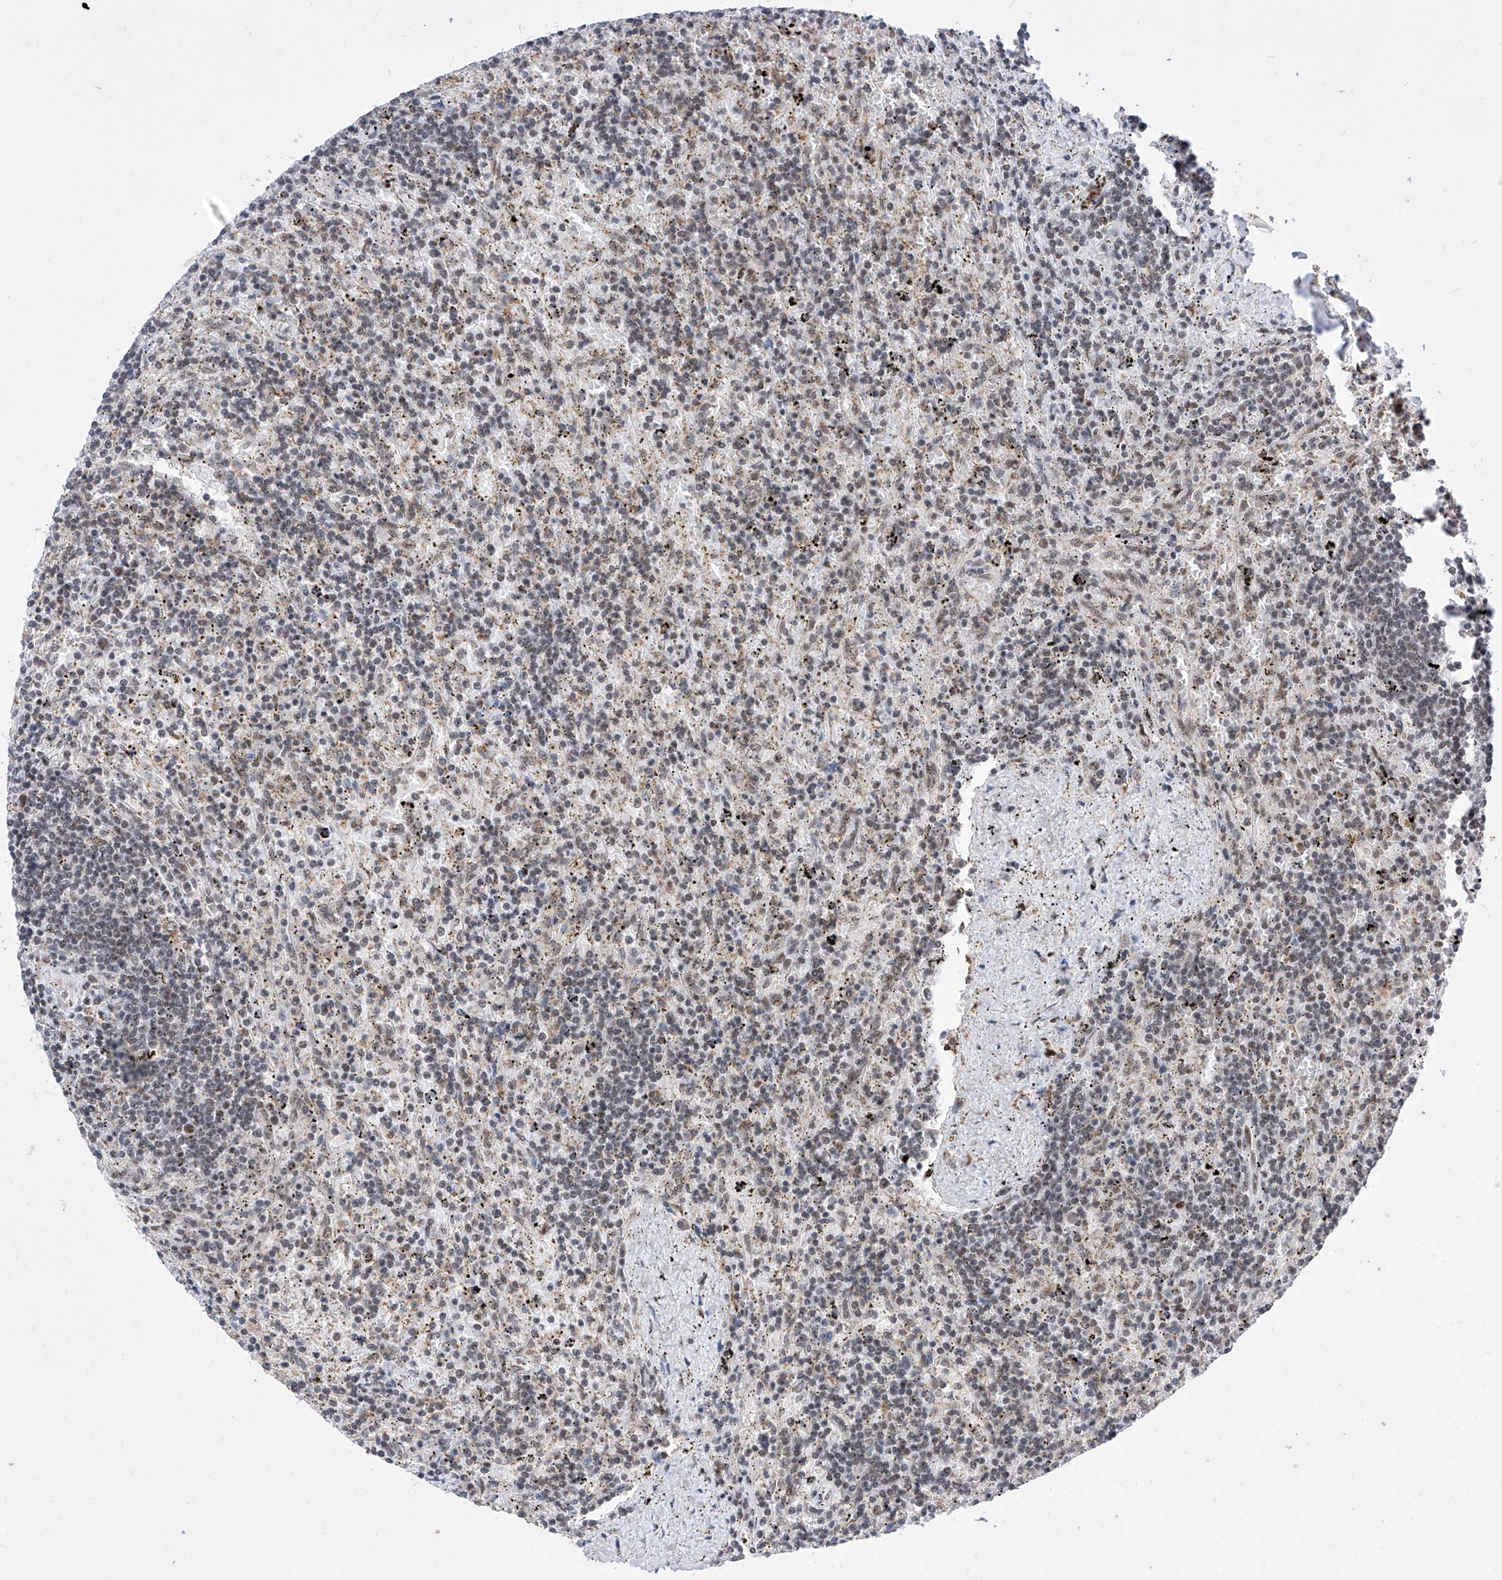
{"staining": {"intensity": "weak", "quantity": "<25%", "location": "nuclear"}, "tissue": "lymphoma", "cell_type": "Tumor cells", "image_type": "cancer", "snomed": [{"axis": "morphology", "description": "Malignant lymphoma, non-Hodgkin's type, Low grade"}, {"axis": "topography", "description": "Spleen"}], "caption": "Lymphoma stained for a protein using immunohistochemistry reveals no expression tumor cells.", "gene": "PHF5A", "patient": {"sex": "male", "age": 76}}